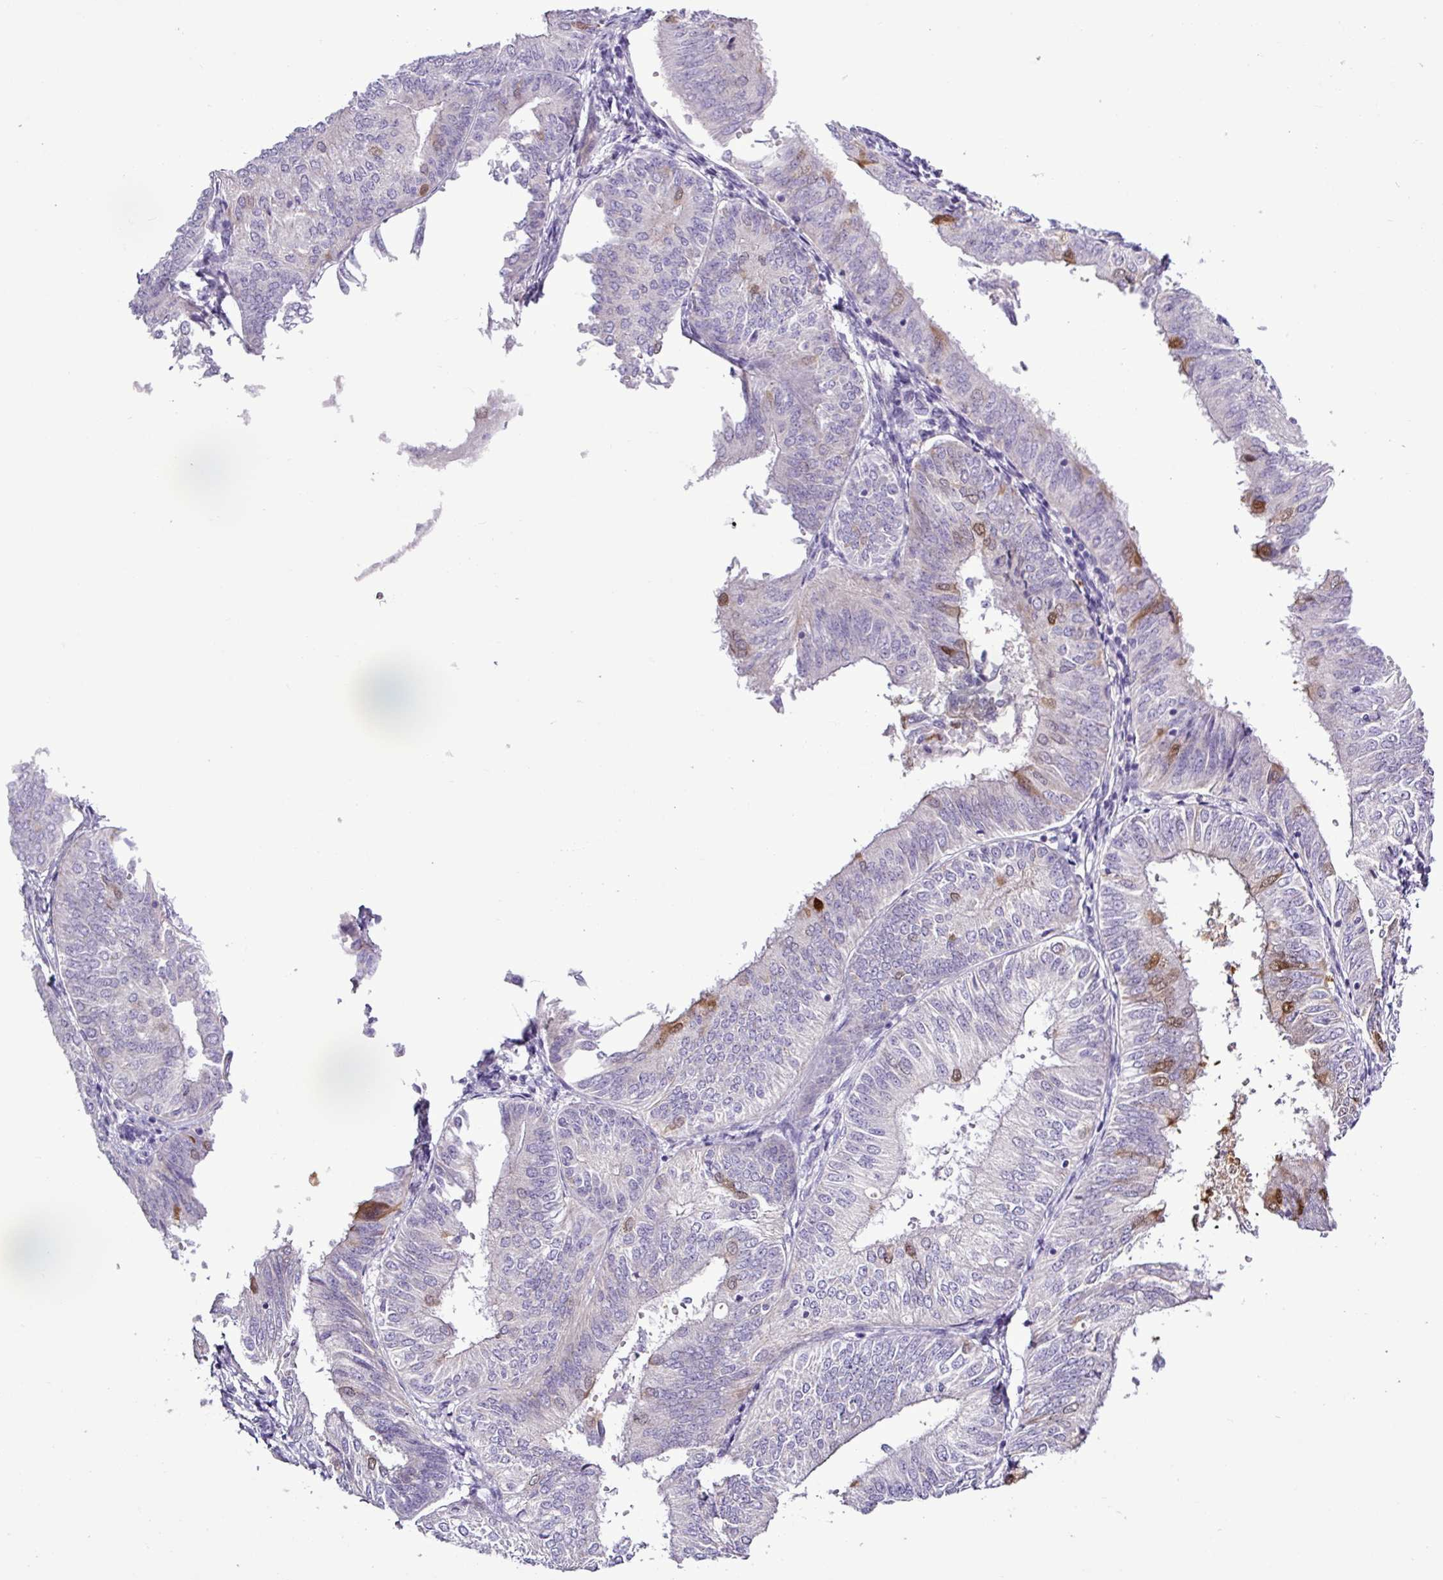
{"staining": {"intensity": "moderate", "quantity": "<25%", "location": "cytoplasmic/membranous,nuclear"}, "tissue": "endometrial cancer", "cell_type": "Tumor cells", "image_type": "cancer", "snomed": [{"axis": "morphology", "description": "Adenocarcinoma, NOS"}, {"axis": "topography", "description": "Endometrium"}], "caption": "The histopathology image shows immunohistochemical staining of endometrial adenocarcinoma. There is moderate cytoplasmic/membranous and nuclear staining is seen in about <25% of tumor cells. Immunohistochemistry stains the protein of interest in brown and the nuclei are stained blue.", "gene": "ALDH3A1", "patient": {"sex": "female", "age": 58}}